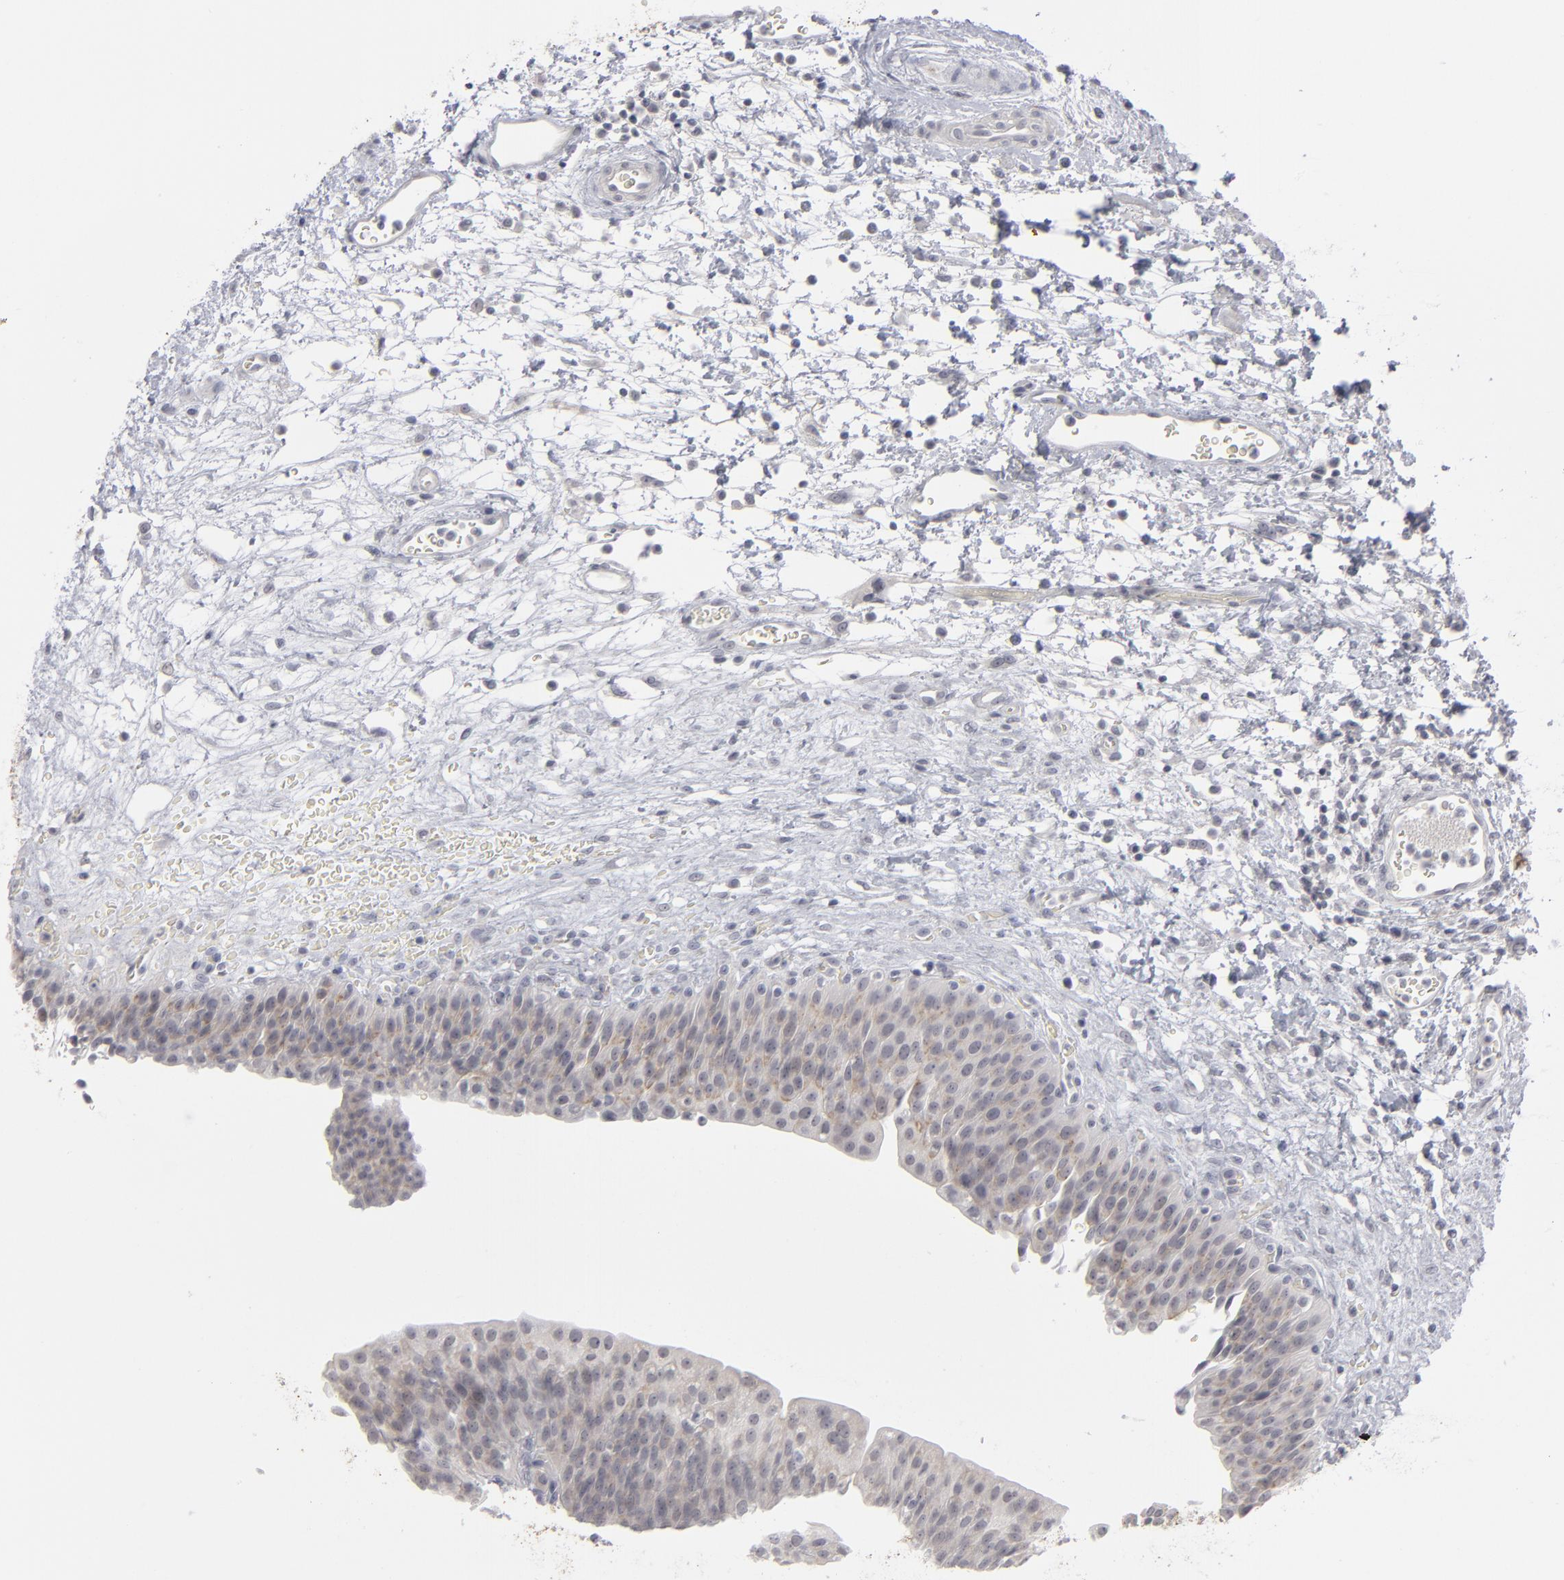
{"staining": {"intensity": "negative", "quantity": "none", "location": "none"}, "tissue": "urinary bladder", "cell_type": "Urothelial cells", "image_type": "normal", "snomed": [{"axis": "morphology", "description": "Normal tissue, NOS"}, {"axis": "topography", "description": "Smooth muscle"}, {"axis": "topography", "description": "Urinary bladder"}], "caption": "This histopathology image is of normal urinary bladder stained with immunohistochemistry to label a protein in brown with the nuclei are counter-stained blue. There is no positivity in urothelial cells.", "gene": "KIAA1210", "patient": {"sex": "male", "age": 35}}